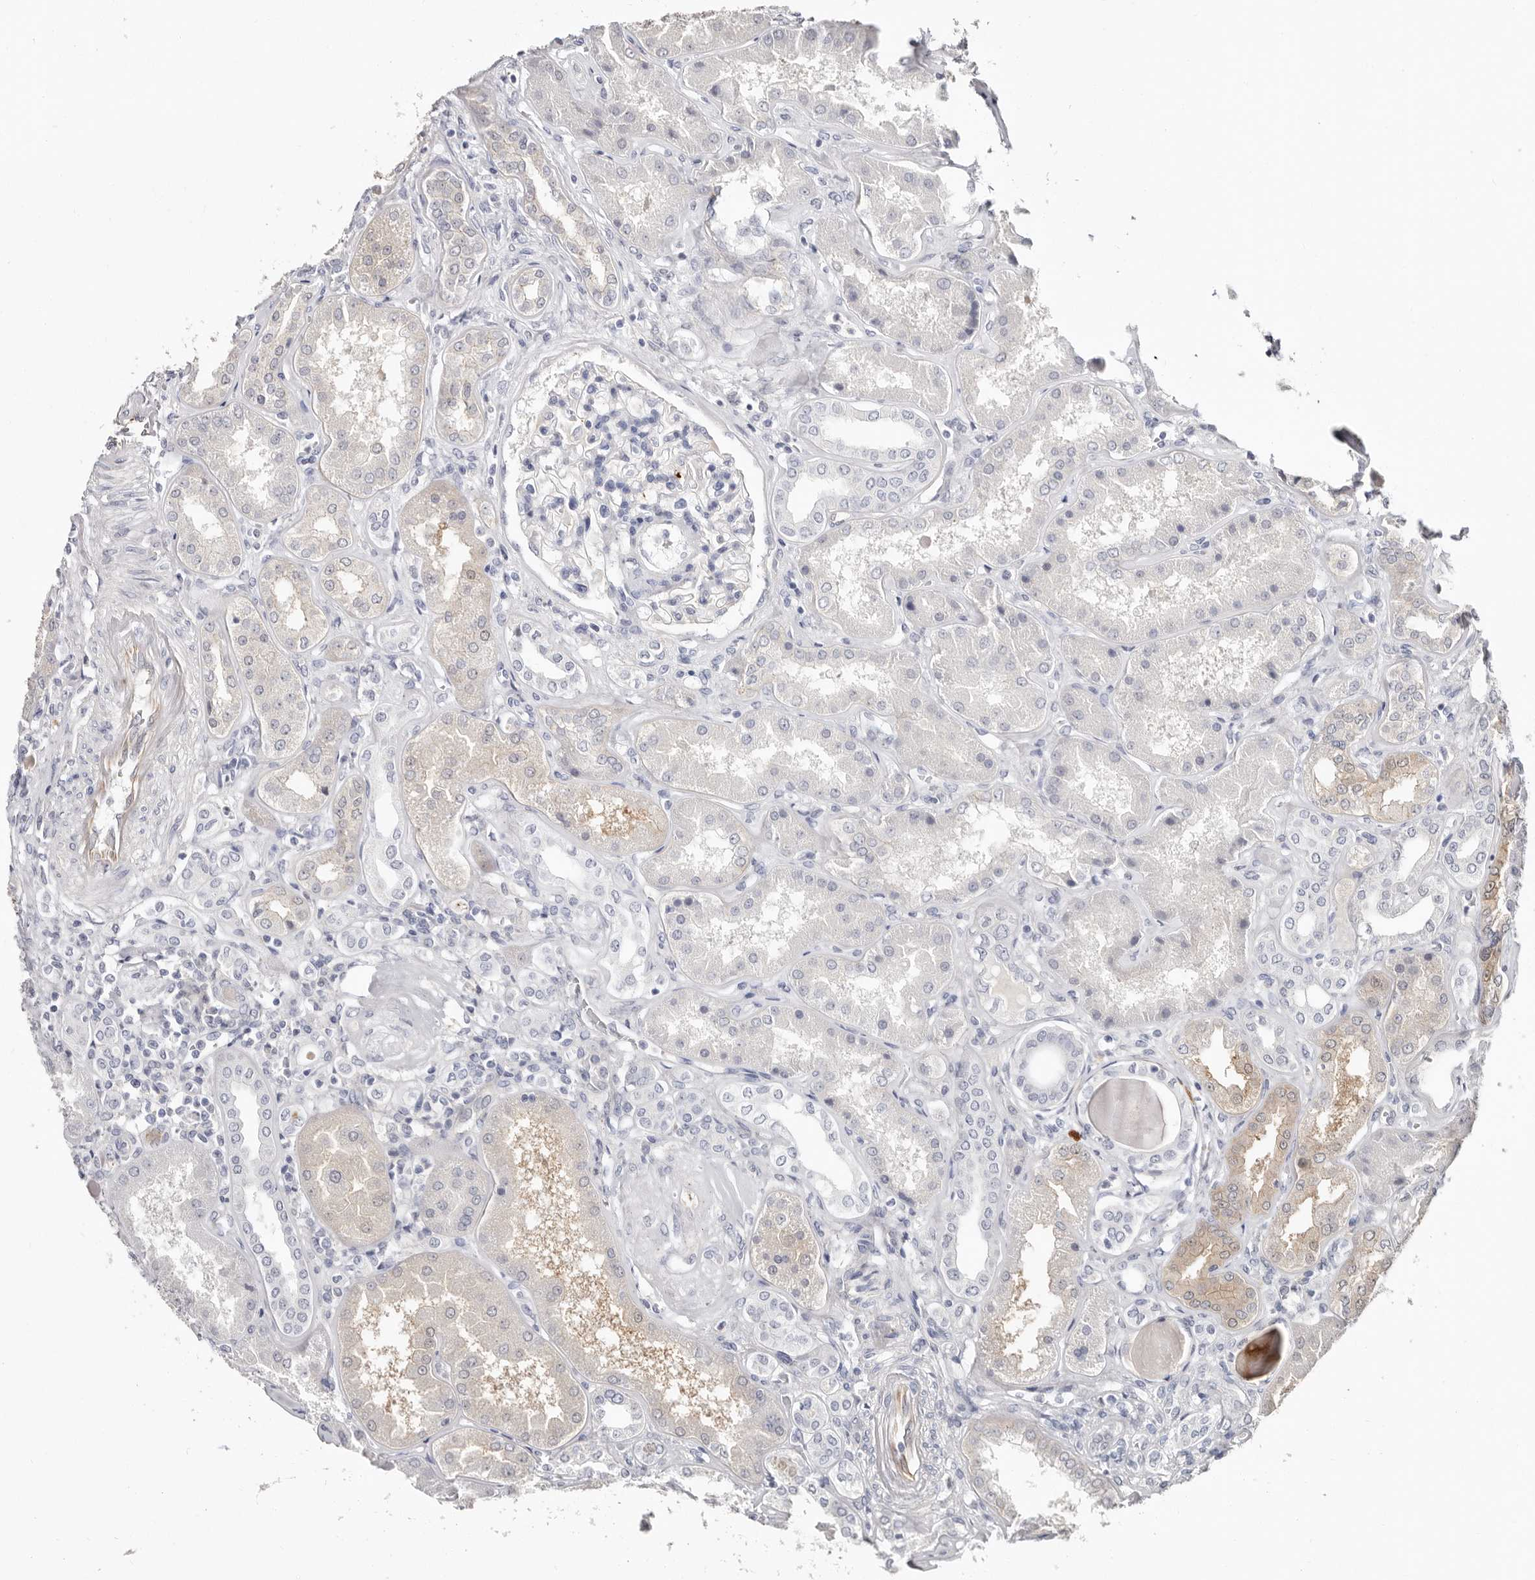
{"staining": {"intensity": "negative", "quantity": "none", "location": "none"}, "tissue": "kidney", "cell_type": "Cells in glomeruli", "image_type": "normal", "snomed": [{"axis": "morphology", "description": "Normal tissue, NOS"}, {"axis": "topography", "description": "Kidney"}], "caption": "This is a micrograph of immunohistochemistry staining of normal kidney, which shows no expression in cells in glomeruli. (DAB IHC with hematoxylin counter stain).", "gene": "PKDCC", "patient": {"sex": "female", "age": 56}}